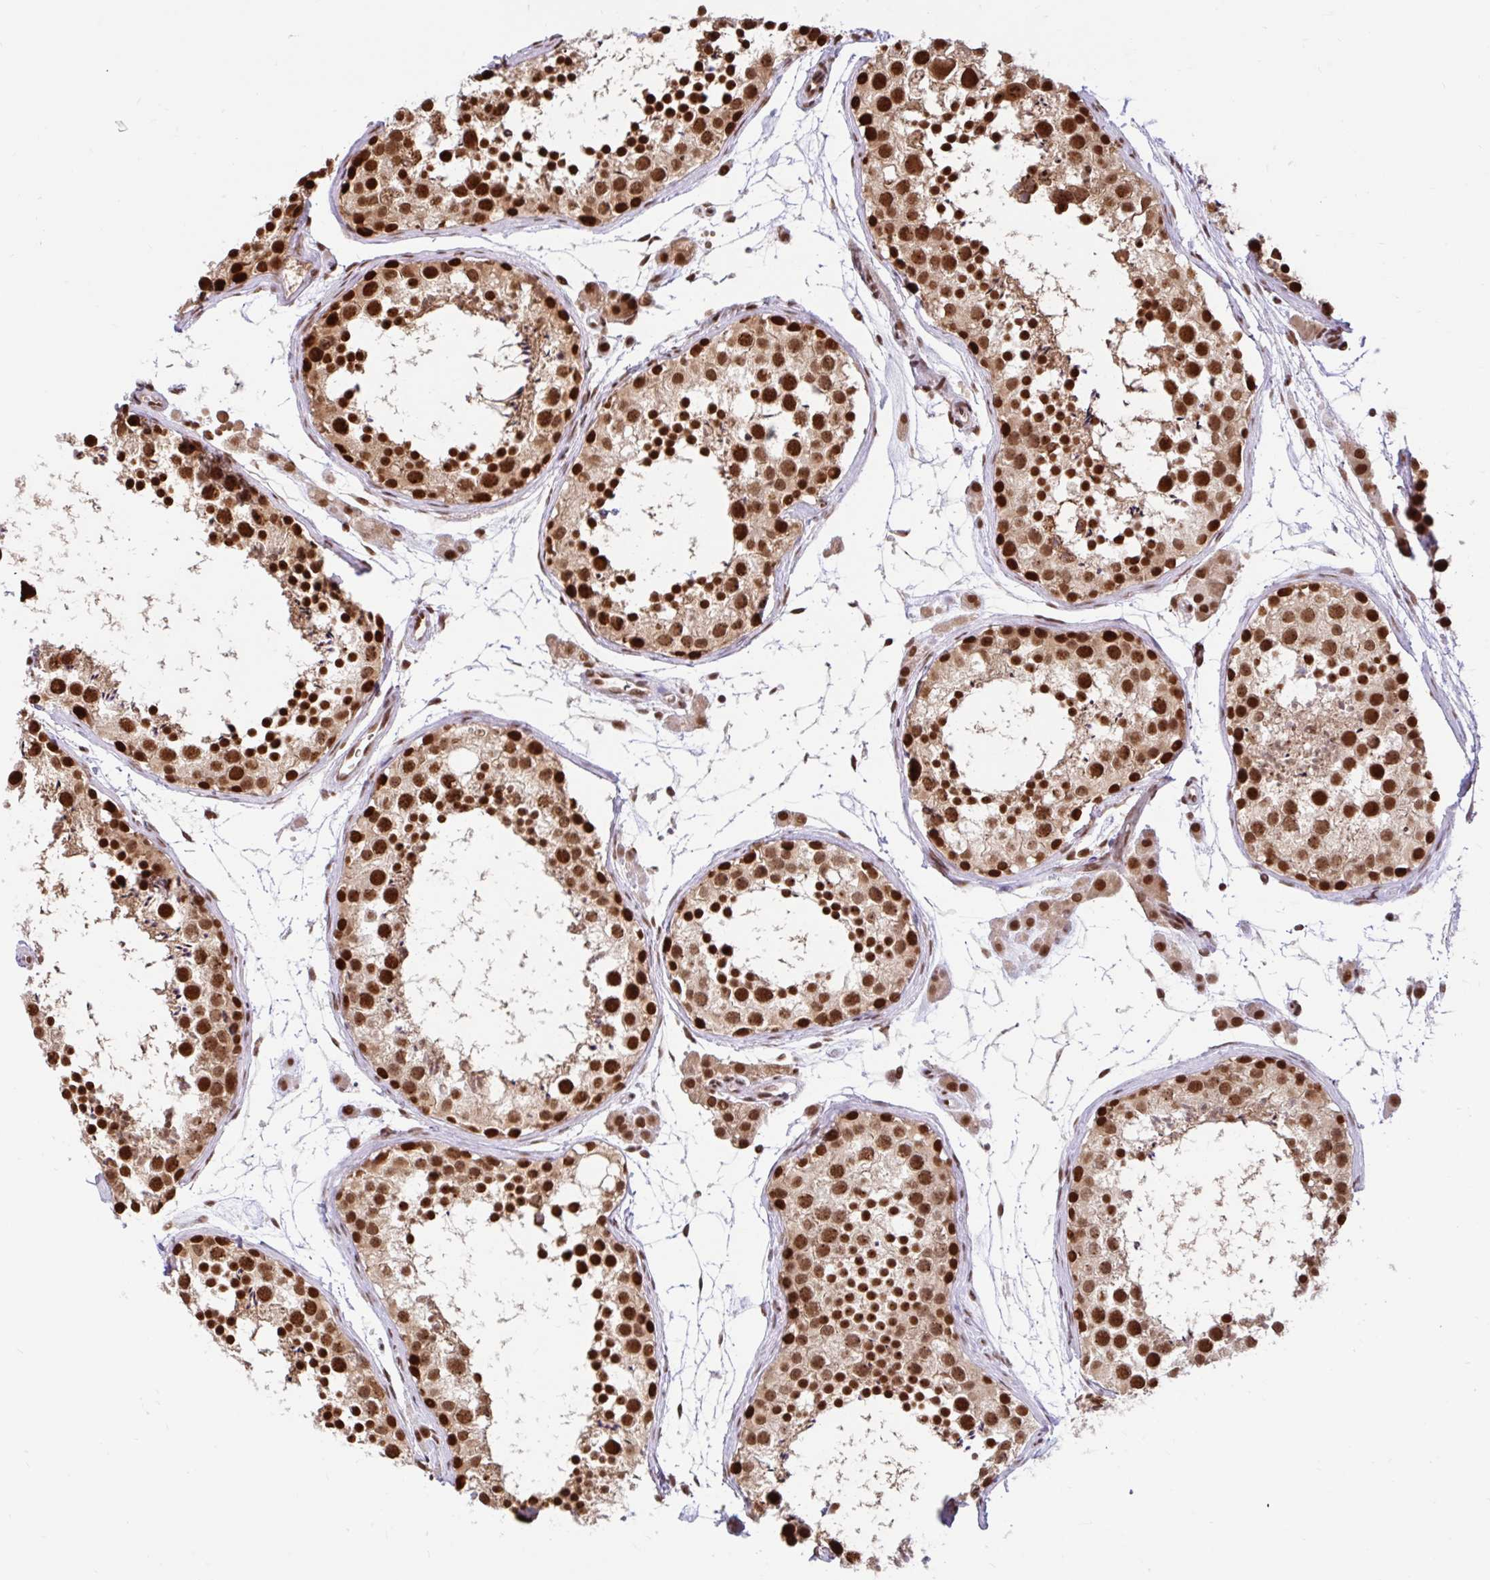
{"staining": {"intensity": "strong", "quantity": ">75%", "location": "nuclear"}, "tissue": "testis", "cell_type": "Cells in seminiferous ducts", "image_type": "normal", "snomed": [{"axis": "morphology", "description": "Normal tissue, NOS"}, {"axis": "topography", "description": "Testis"}], "caption": "A histopathology image of testis stained for a protein reveals strong nuclear brown staining in cells in seminiferous ducts. (DAB (3,3'-diaminobenzidine) IHC with brightfield microscopy, high magnification).", "gene": "ABCA9", "patient": {"sex": "male", "age": 41}}